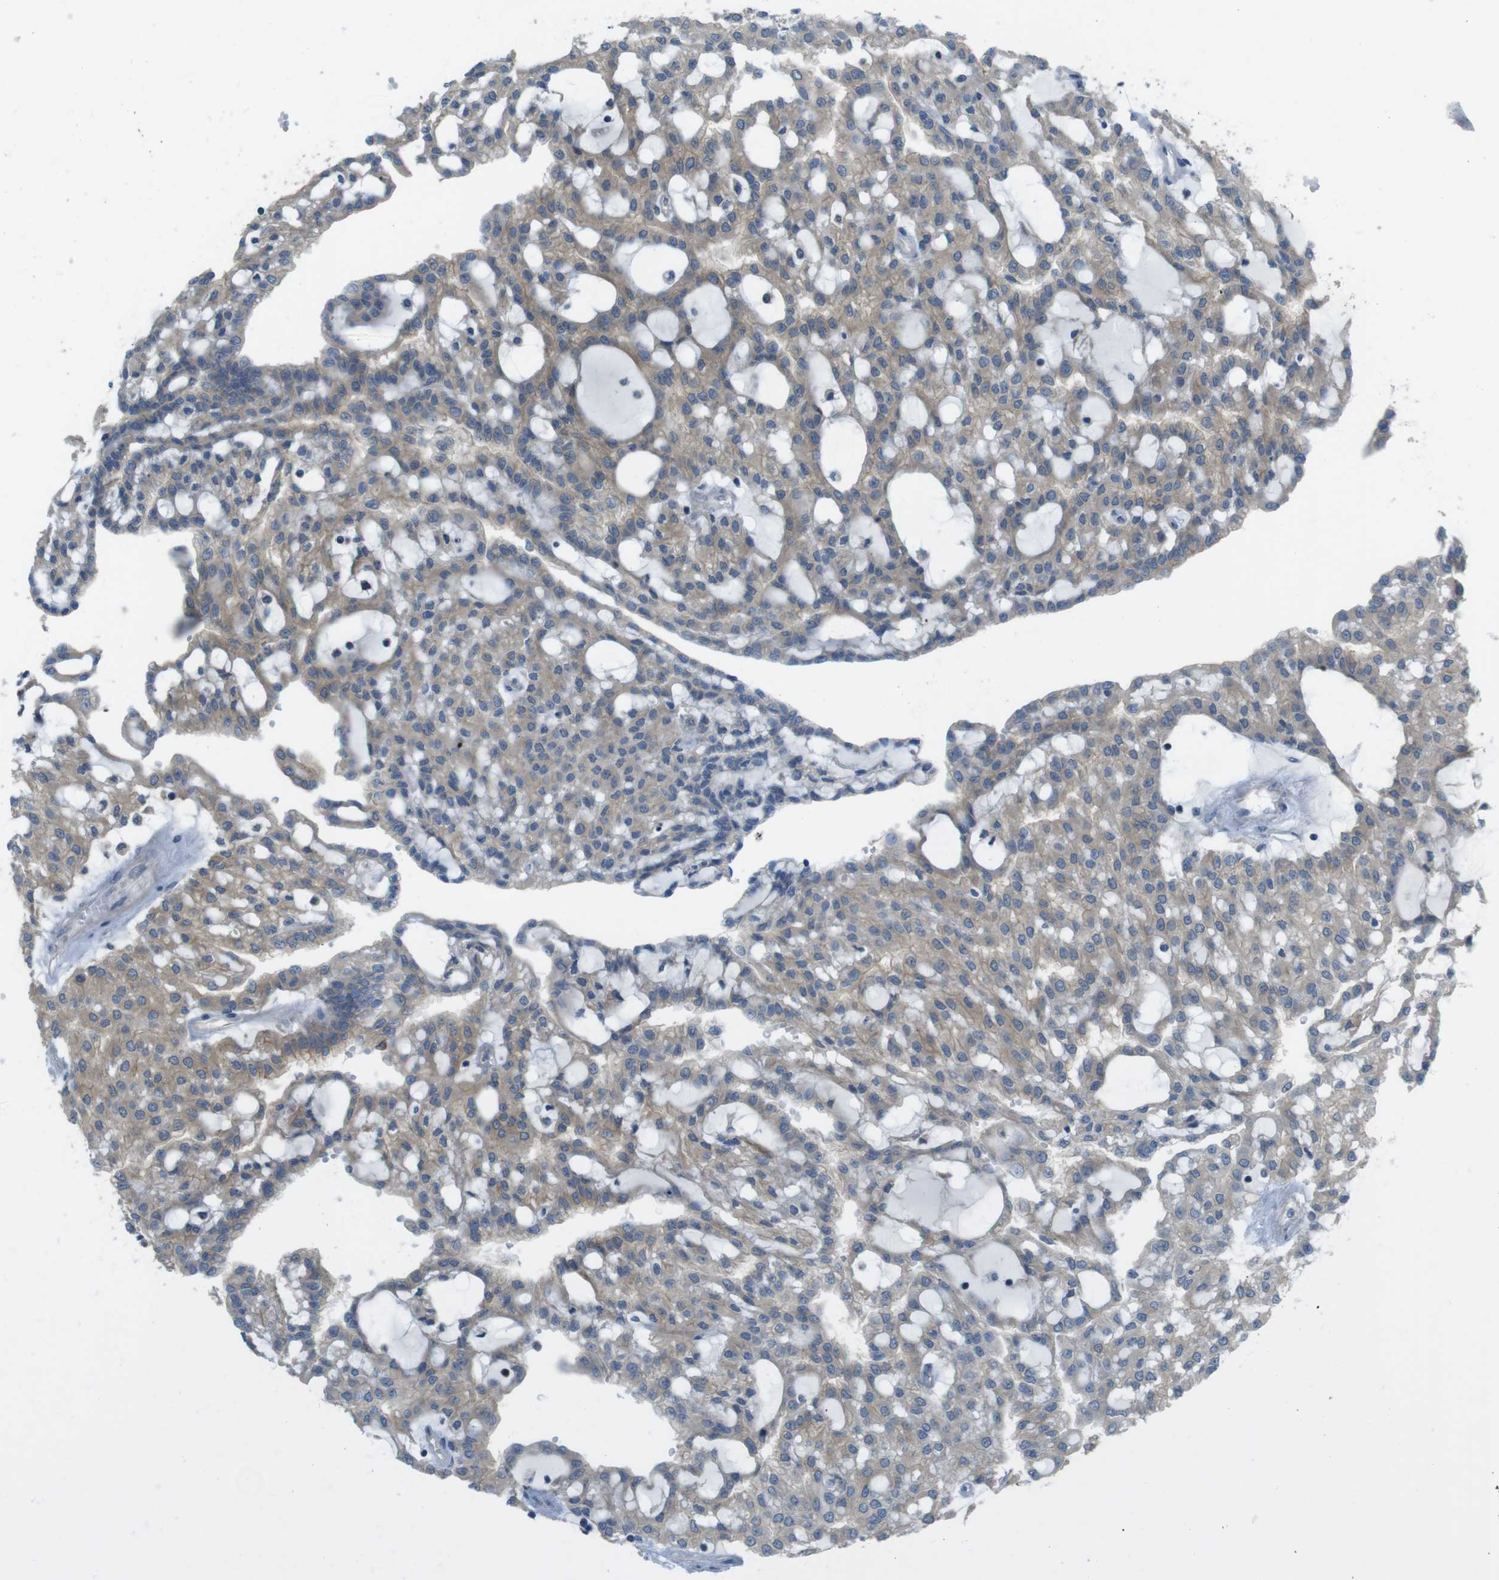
{"staining": {"intensity": "weak", "quantity": ">75%", "location": "cytoplasmic/membranous"}, "tissue": "renal cancer", "cell_type": "Tumor cells", "image_type": "cancer", "snomed": [{"axis": "morphology", "description": "Adenocarcinoma, NOS"}, {"axis": "topography", "description": "Kidney"}], "caption": "Renal adenocarcinoma tissue displays weak cytoplasmic/membranous positivity in approximately >75% of tumor cells, visualized by immunohistochemistry.", "gene": "MTHFD1", "patient": {"sex": "male", "age": 63}}